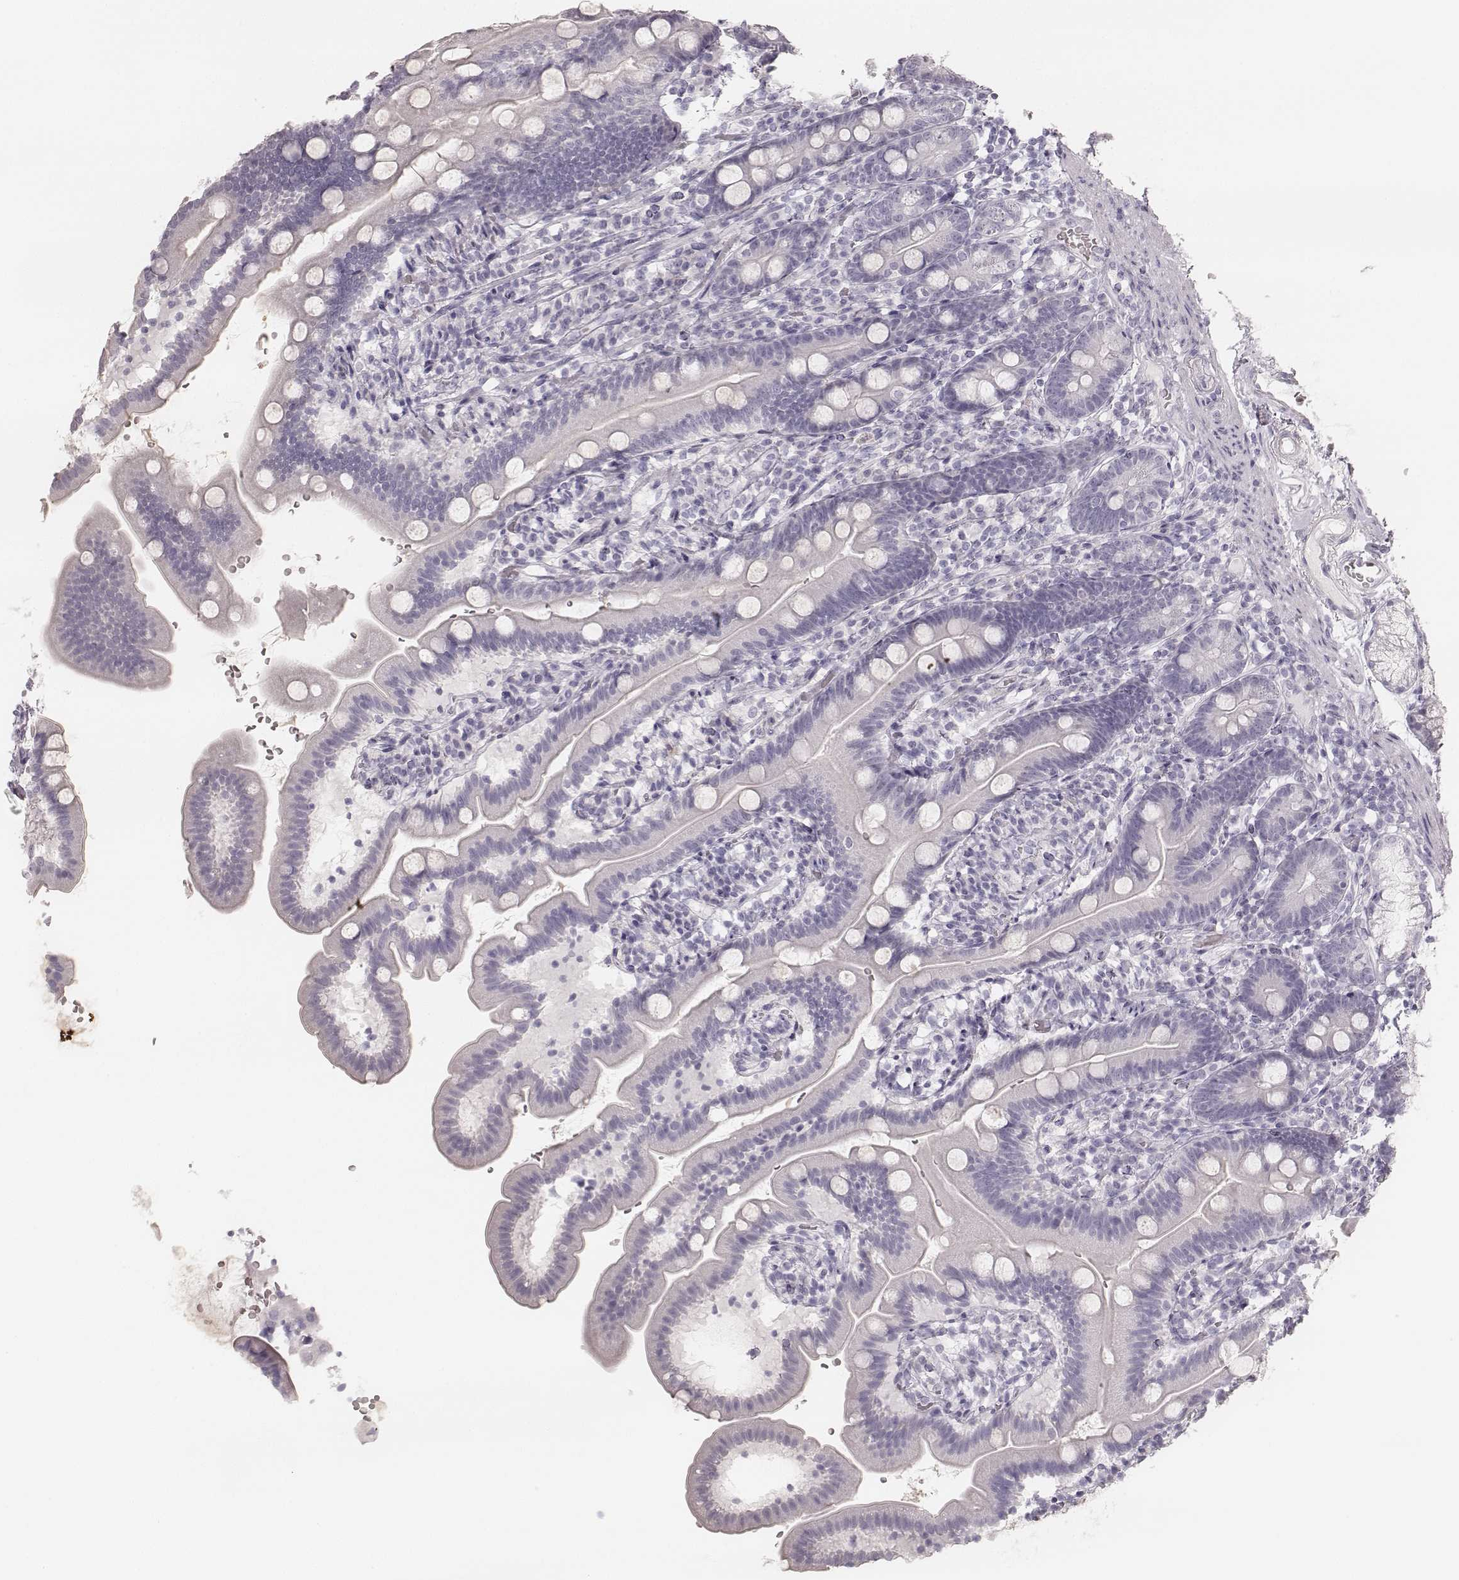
{"staining": {"intensity": "negative", "quantity": "none", "location": "none"}, "tissue": "duodenum", "cell_type": "Glandular cells", "image_type": "normal", "snomed": [{"axis": "morphology", "description": "Normal tissue, NOS"}, {"axis": "topography", "description": "Duodenum"}], "caption": "Duodenum was stained to show a protein in brown. There is no significant positivity in glandular cells. (Stains: DAB immunohistochemistry with hematoxylin counter stain, Microscopy: brightfield microscopy at high magnification).", "gene": "KRT82", "patient": {"sex": "female", "age": 67}}